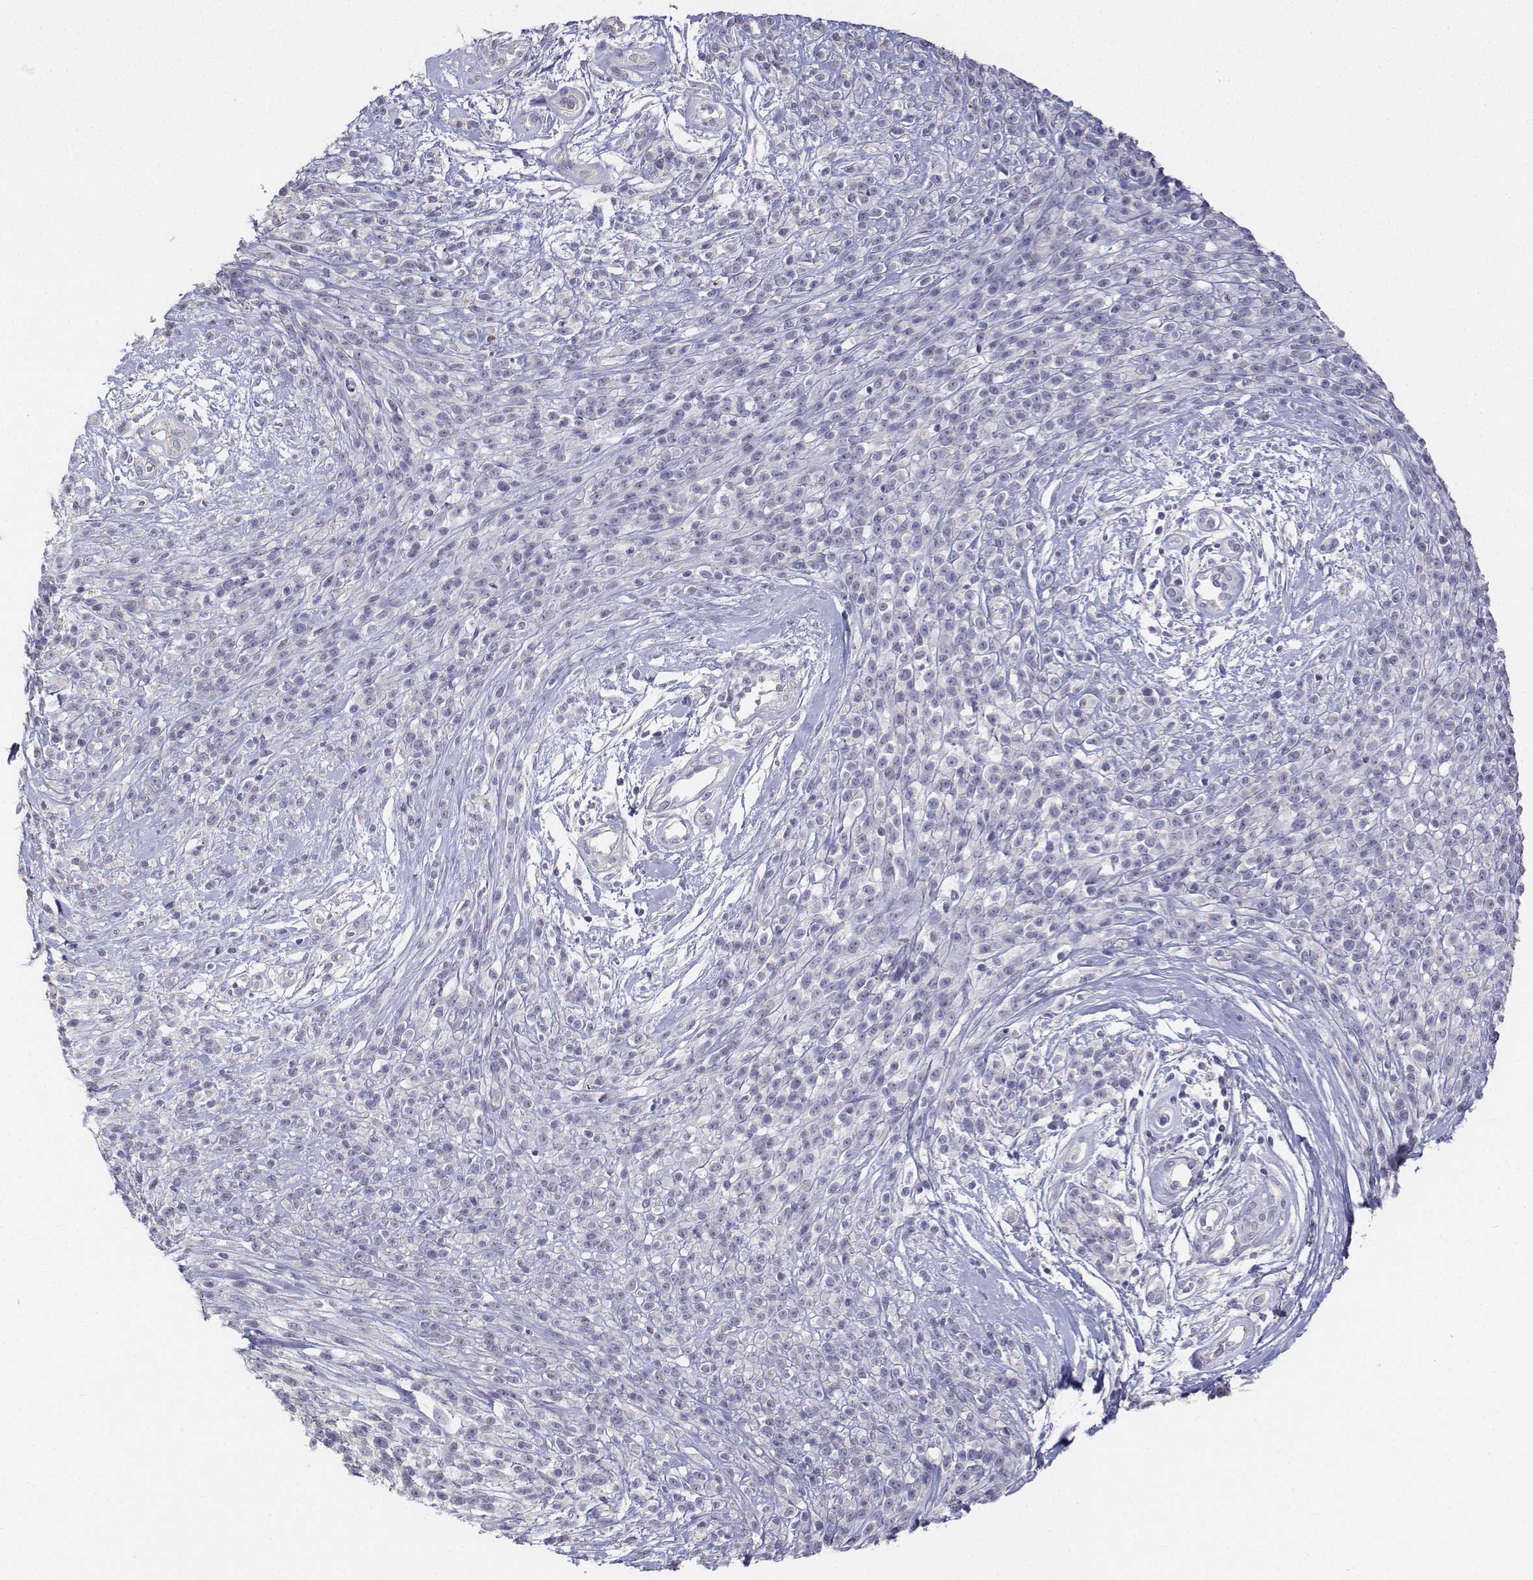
{"staining": {"intensity": "negative", "quantity": "none", "location": "none"}, "tissue": "melanoma", "cell_type": "Tumor cells", "image_type": "cancer", "snomed": [{"axis": "morphology", "description": "Malignant melanoma, NOS"}, {"axis": "topography", "description": "Skin"}, {"axis": "topography", "description": "Skin of trunk"}], "caption": "Immunohistochemistry (IHC) histopathology image of neoplastic tissue: human malignant melanoma stained with DAB shows no significant protein positivity in tumor cells. Nuclei are stained in blue.", "gene": "LGSN", "patient": {"sex": "male", "age": 74}}